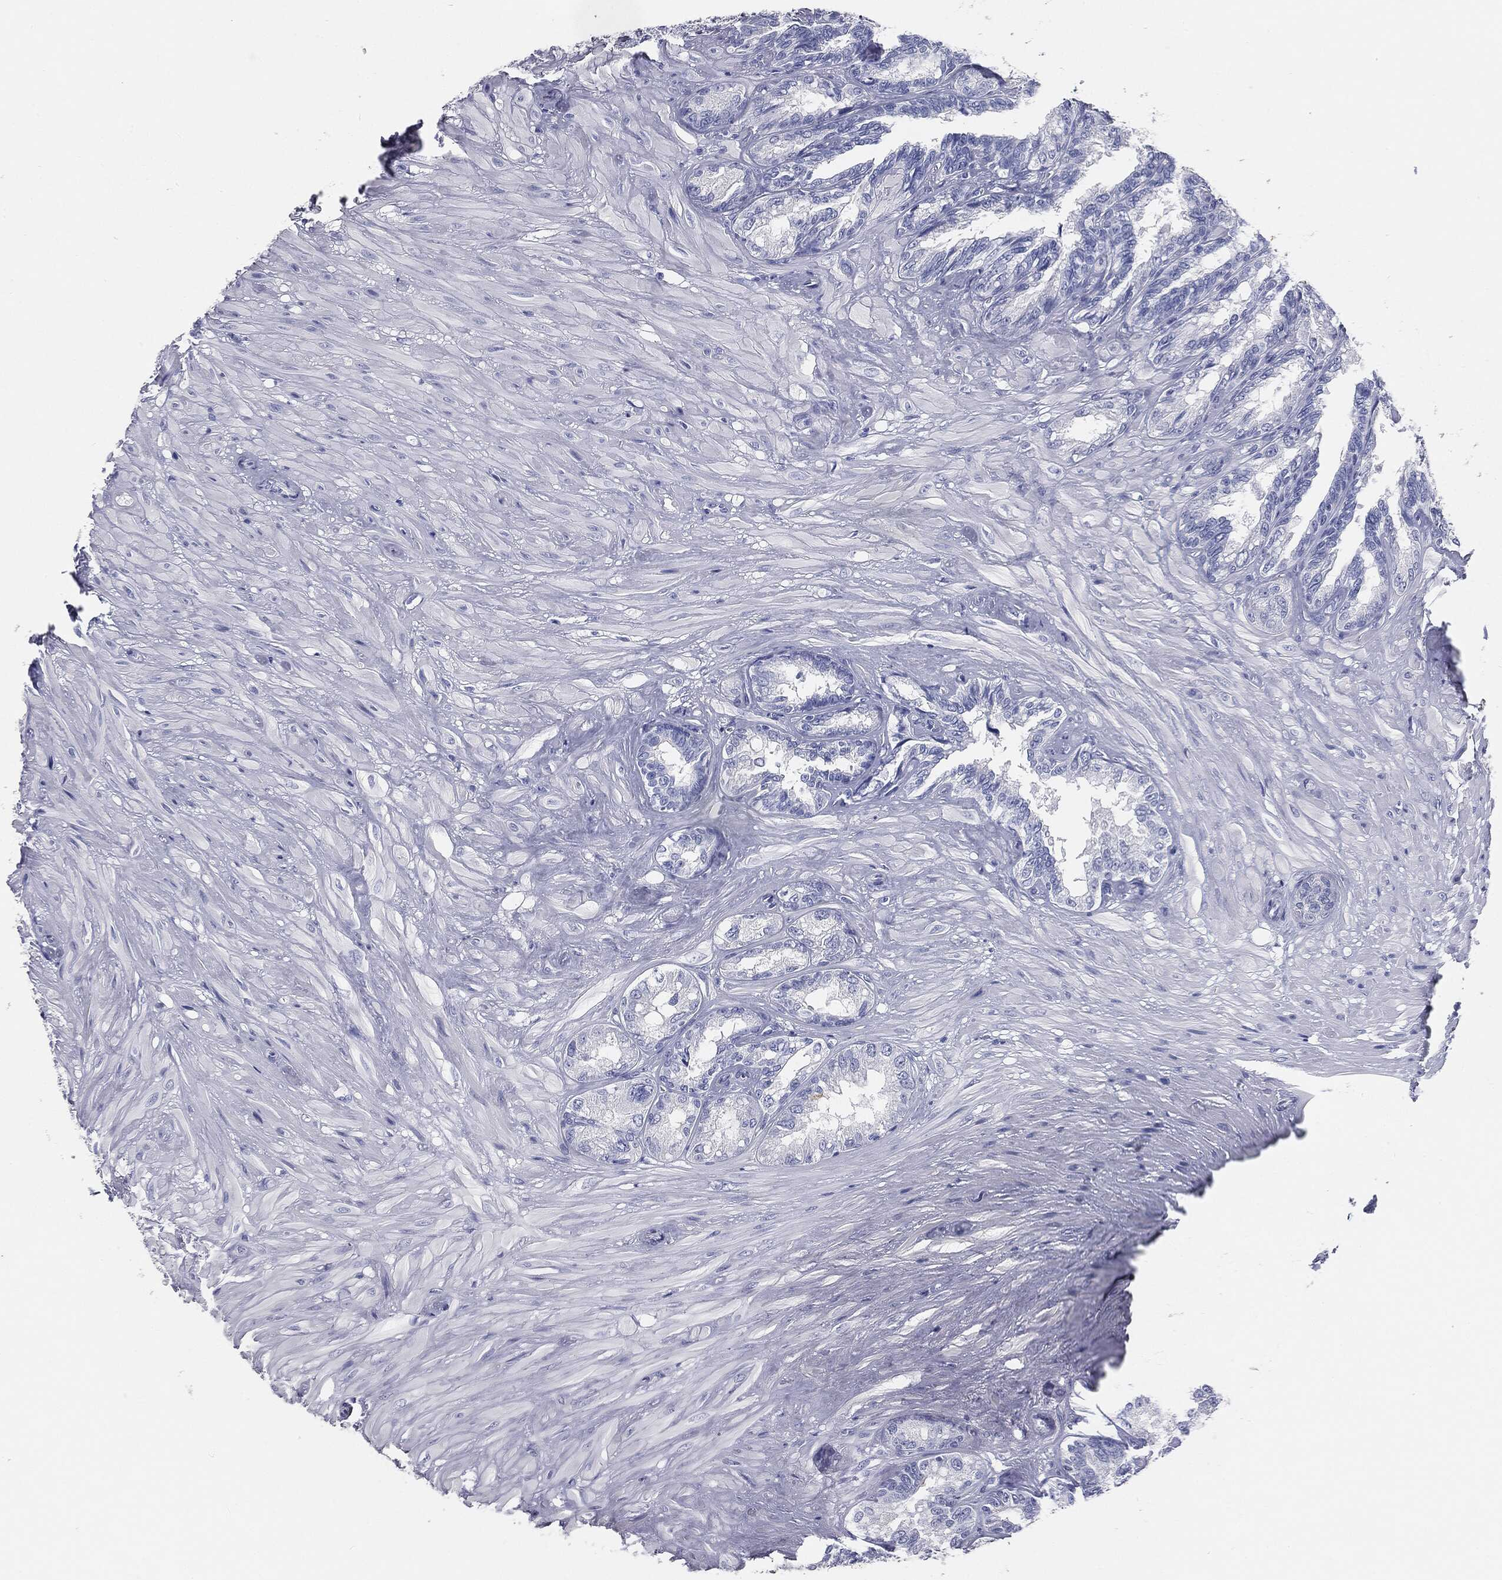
{"staining": {"intensity": "negative", "quantity": "none", "location": "none"}, "tissue": "seminal vesicle", "cell_type": "Glandular cells", "image_type": "normal", "snomed": [{"axis": "morphology", "description": "Normal tissue, NOS"}, {"axis": "topography", "description": "Seminal veicle"}], "caption": "The histopathology image reveals no significant staining in glandular cells of seminal vesicle.", "gene": "CUZD1", "patient": {"sex": "male", "age": 68}}